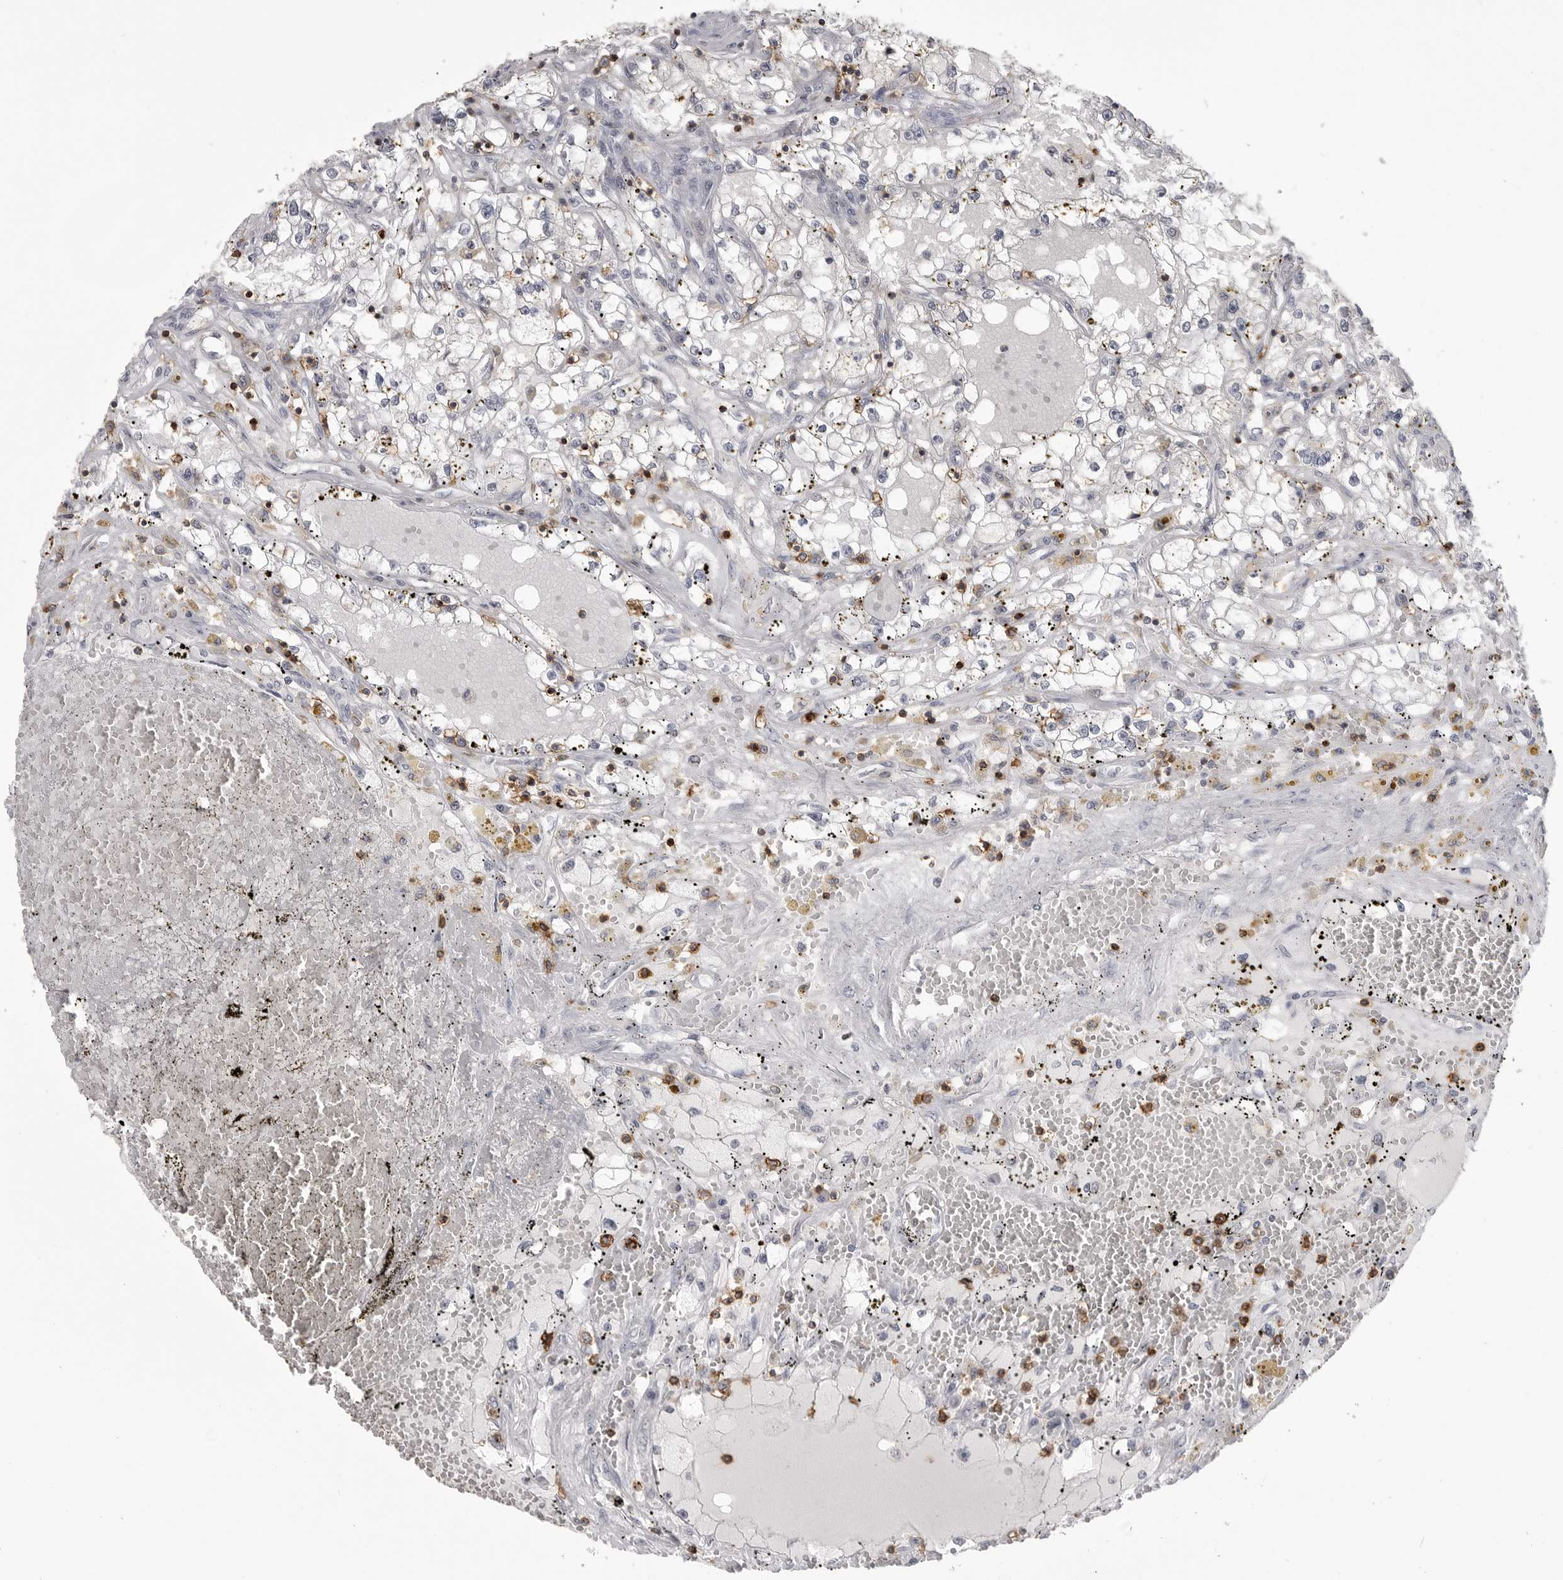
{"staining": {"intensity": "negative", "quantity": "none", "location": "none"}, "tissue": "renal cancer", "cell_type": "Tumor cells", "image_type": "cancer", "snomed": [{"axis": "morphology", "description": "Adenocarcinoma, NOS"}, {"axis": "topography", "description": "Kidney"}], "caption": "Tumor cells show no significant protein positivity in renal cancer.", "gene": "ITGAL", "patient": {"sex": "male", "age": 56}}